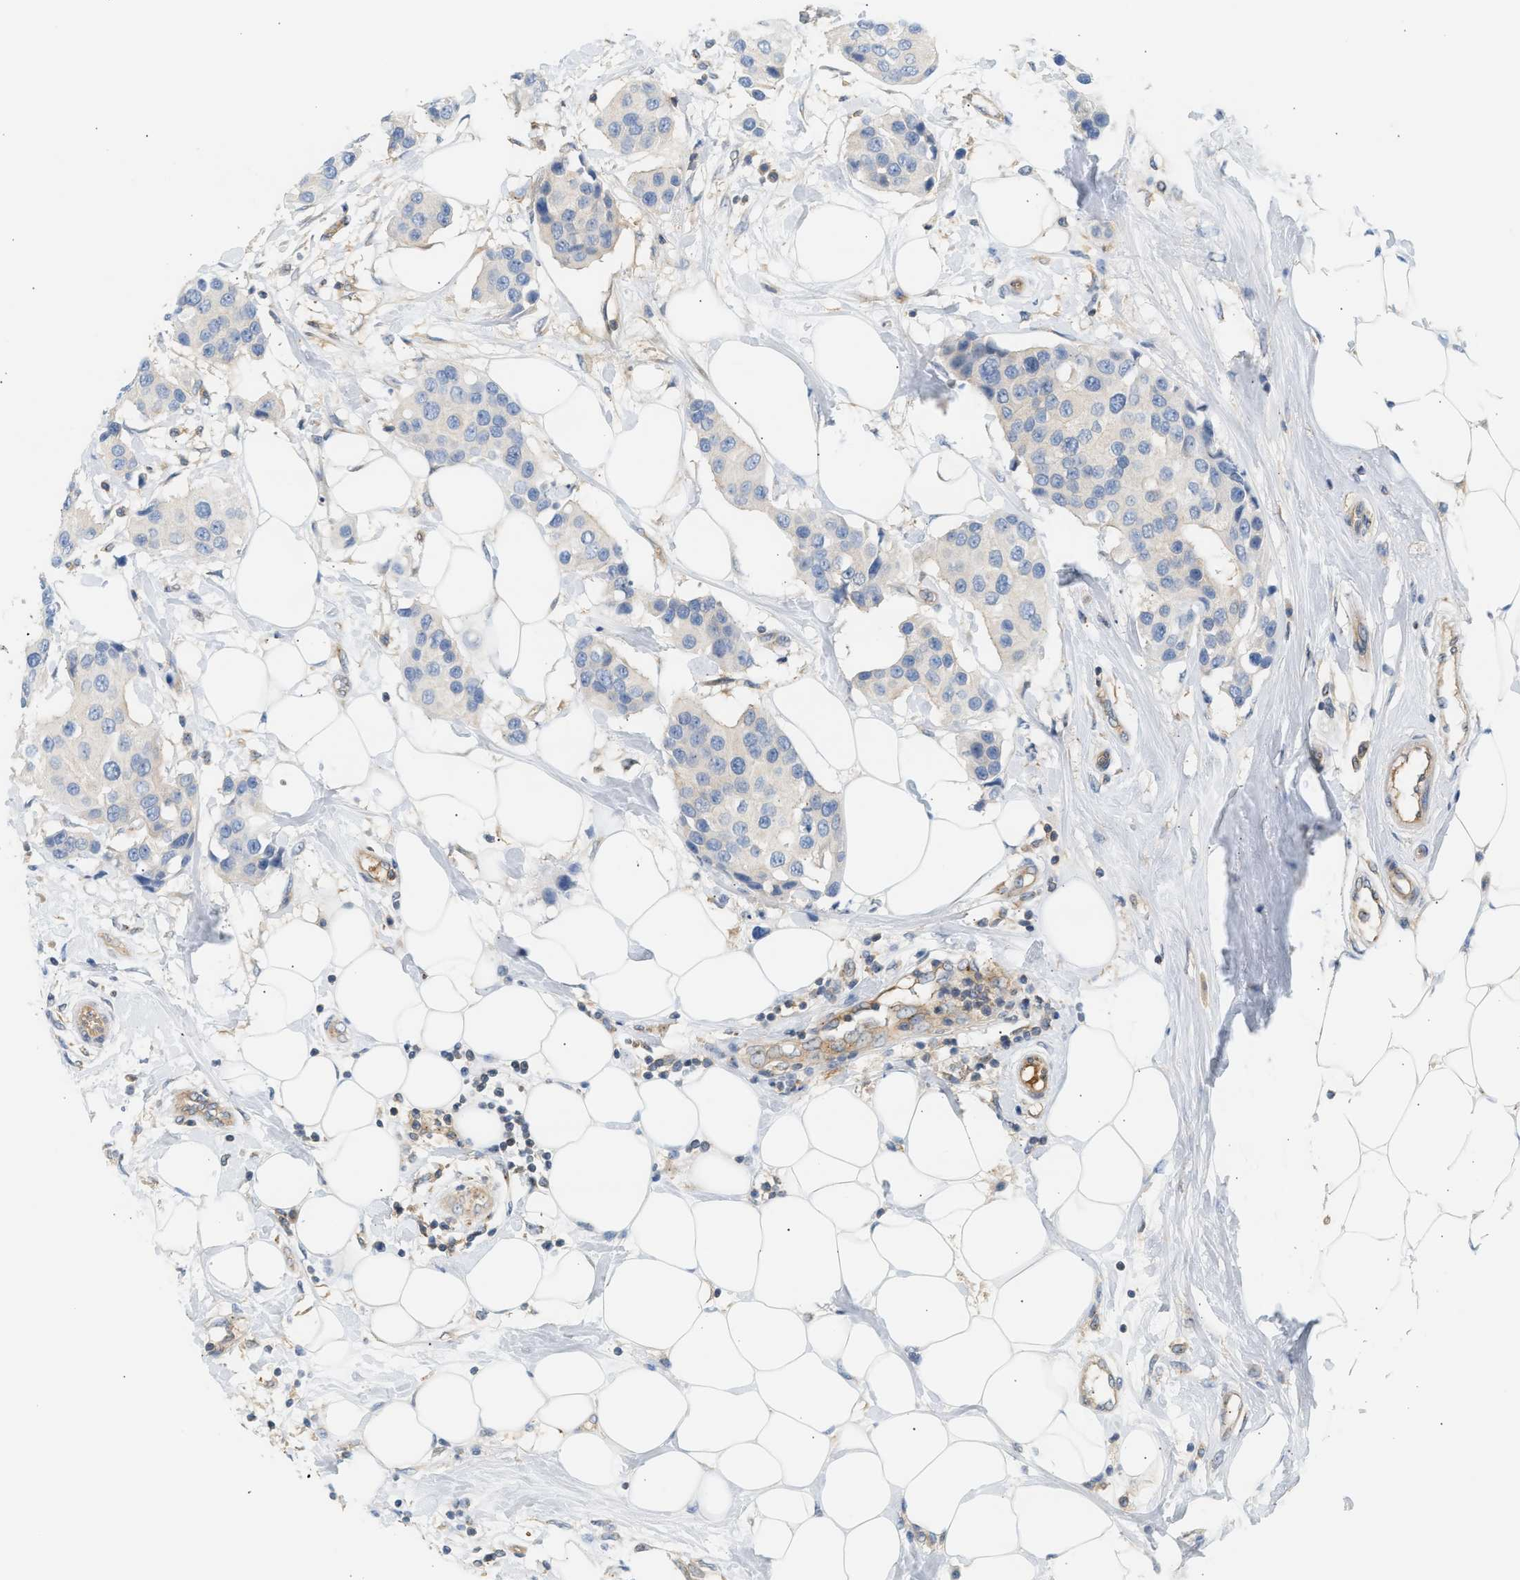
{"staining": {"intensity": "negative", "quantity": "none", "location": "none"}, "tissue": "breast cancer", "cell_type": "Tumor cells", "image_type": "cancer", "snomed": [{"axis": "morphology", "description": "Normal tissue, NOS"}, {"axis": "morphology", "description": "Duct carcinoma"}, {"axis": "topography", "description": "Breast"}], "caption": "A micrograph of invasive ductal carcinoma (breast) stained for a protein demonstrates no brown staining in tumor cells.", "gene": "PAFAH1B1", "patient": {"sex": "female", "age": 39}}